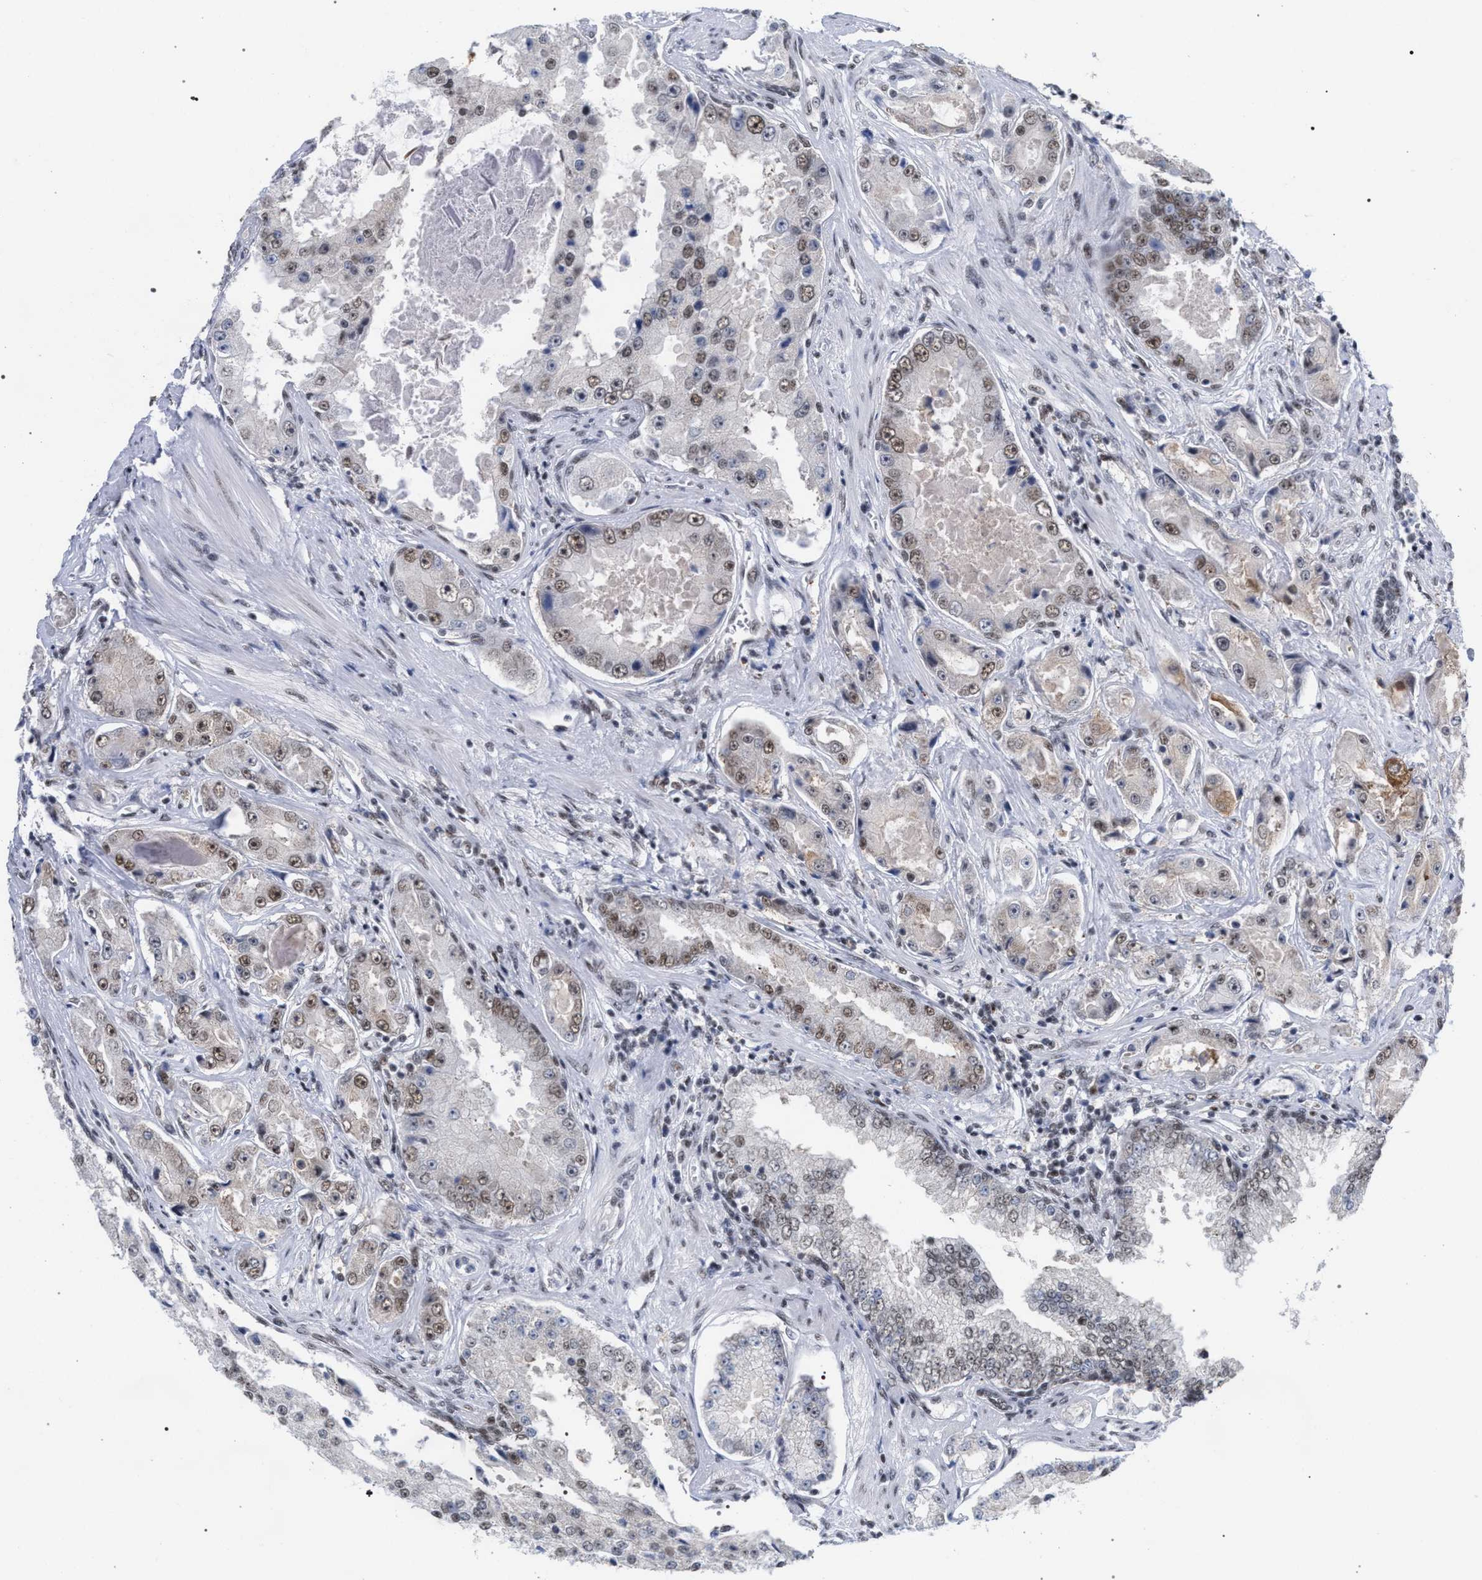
{"staining": {"intensity": "weak", "quantity": ">75%", "location": "nuclear"}, "tissue": "prostate cancer", "cell_type": "Tumor cells", "image_type": "cancer", "snomed": [{"axis": "morphology", "description": "Adenocarcinoma, High grade"}, {"axis": "topography", "description": "Prostate"}], "caption": "Weak nuclear staining is seen in about >75% of tumor cells in prostate adenocarcinoma (high-grade).", "gene": "SCAF4", "patient": {"sex": "male", "age": 73}}